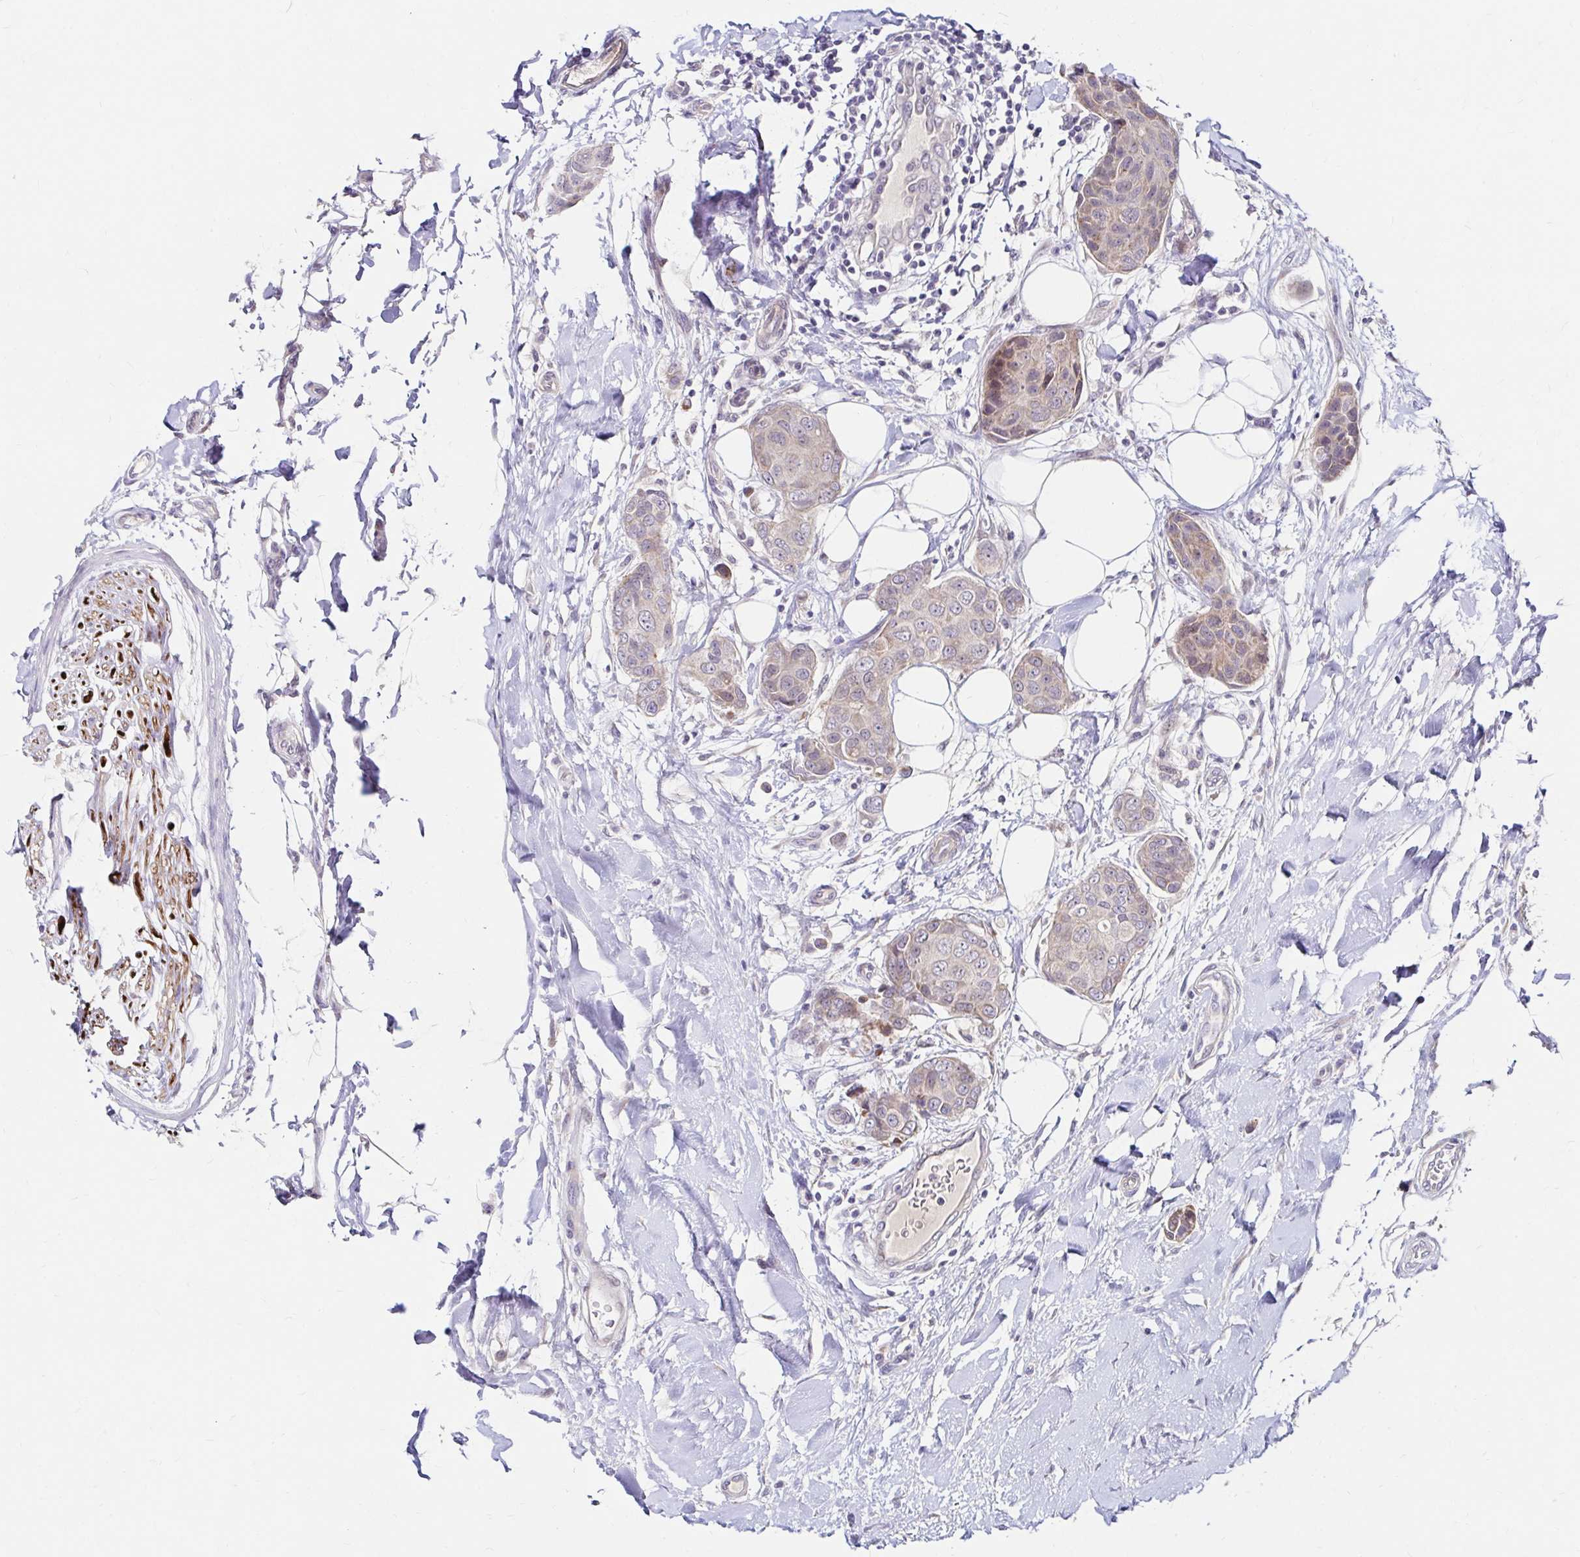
{"staining": {"intensity": "weak", "quantity": "<25%", "location": "cytoplasmic/membranous"}, "tissue": "breast cancer", "cell_type": "Tumor cells", "image_type": "cancer", "snomed": [{"axis": "morphology", "description": "Duct carcinoma"}, {"axis": "topography", "description": "Breast"}, {"axis": "topography", "description": "Lymph node"}], "caption": "High power microscopy histopathology image of an immunohistochemistry (IHC) histopathology image of breast infiltrating ductal carcinoma, revealing no significant staining in tumor cells.", "gene": "GUCY1A1", "patient": {"sex": "female", "age": 80}}